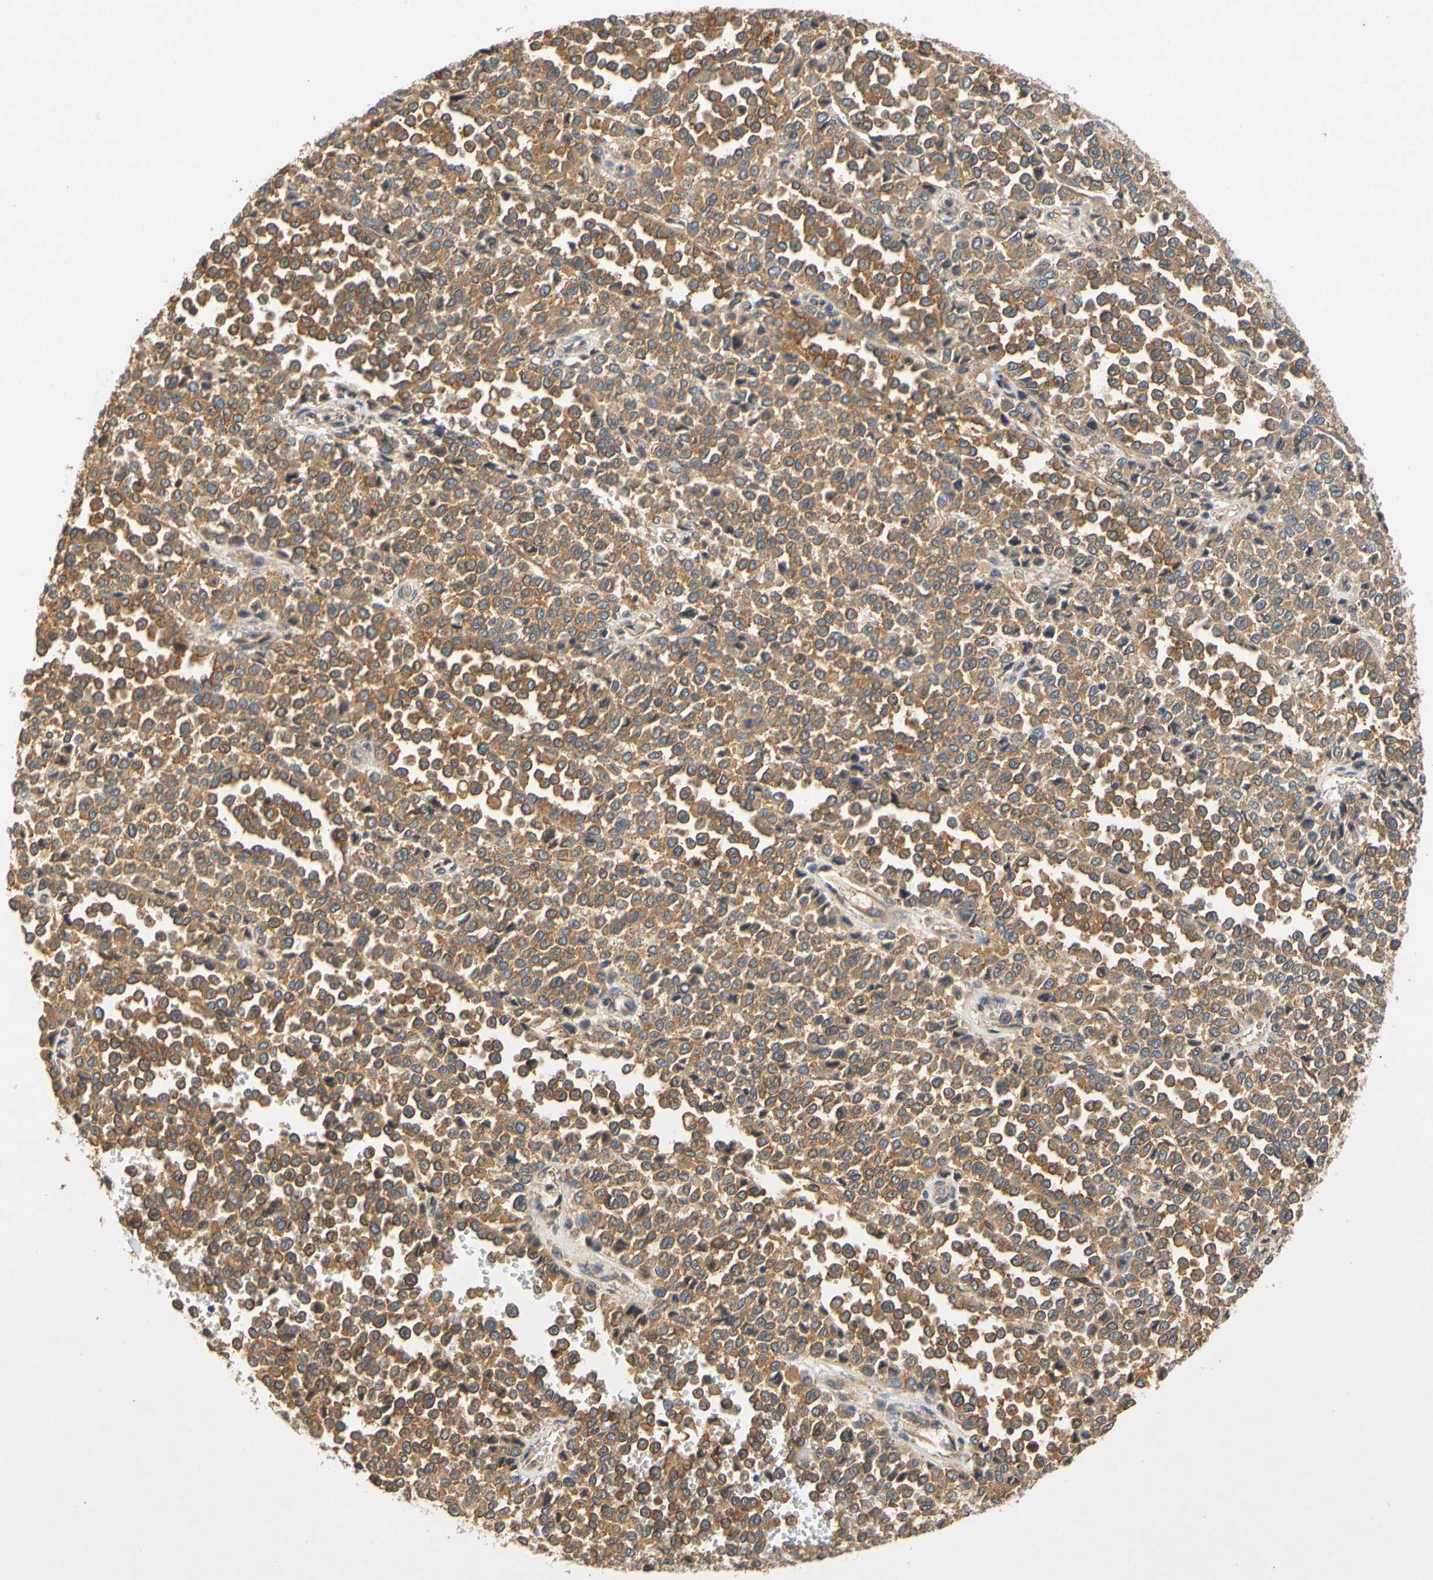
{"staining": {"intensity": "moderate", "quantity": ">75%", "location": "cytoplasmic/membranous"}, "tissue": "melanoma", "cell_type": "Tumor cells", "image_type": "cancer", "snomed": [{"axis": "morphology", "description": "Malignant melanoma, Metastatic site"}, {"axis": "topography", "description": "Pancreas"}], "caption": "Tumor cells display medium levels of moderate cytoplasmic/membranous positivity in approximately >75% of cells in melanoma. The staining was performed using DAB (3,3'-diaminobenzidine), with brown indicating positive protein expression. Nuclei are stained blue with hematoxylin.", "gene": "USP46", "patient": {"sex": "female", "age": 30}}